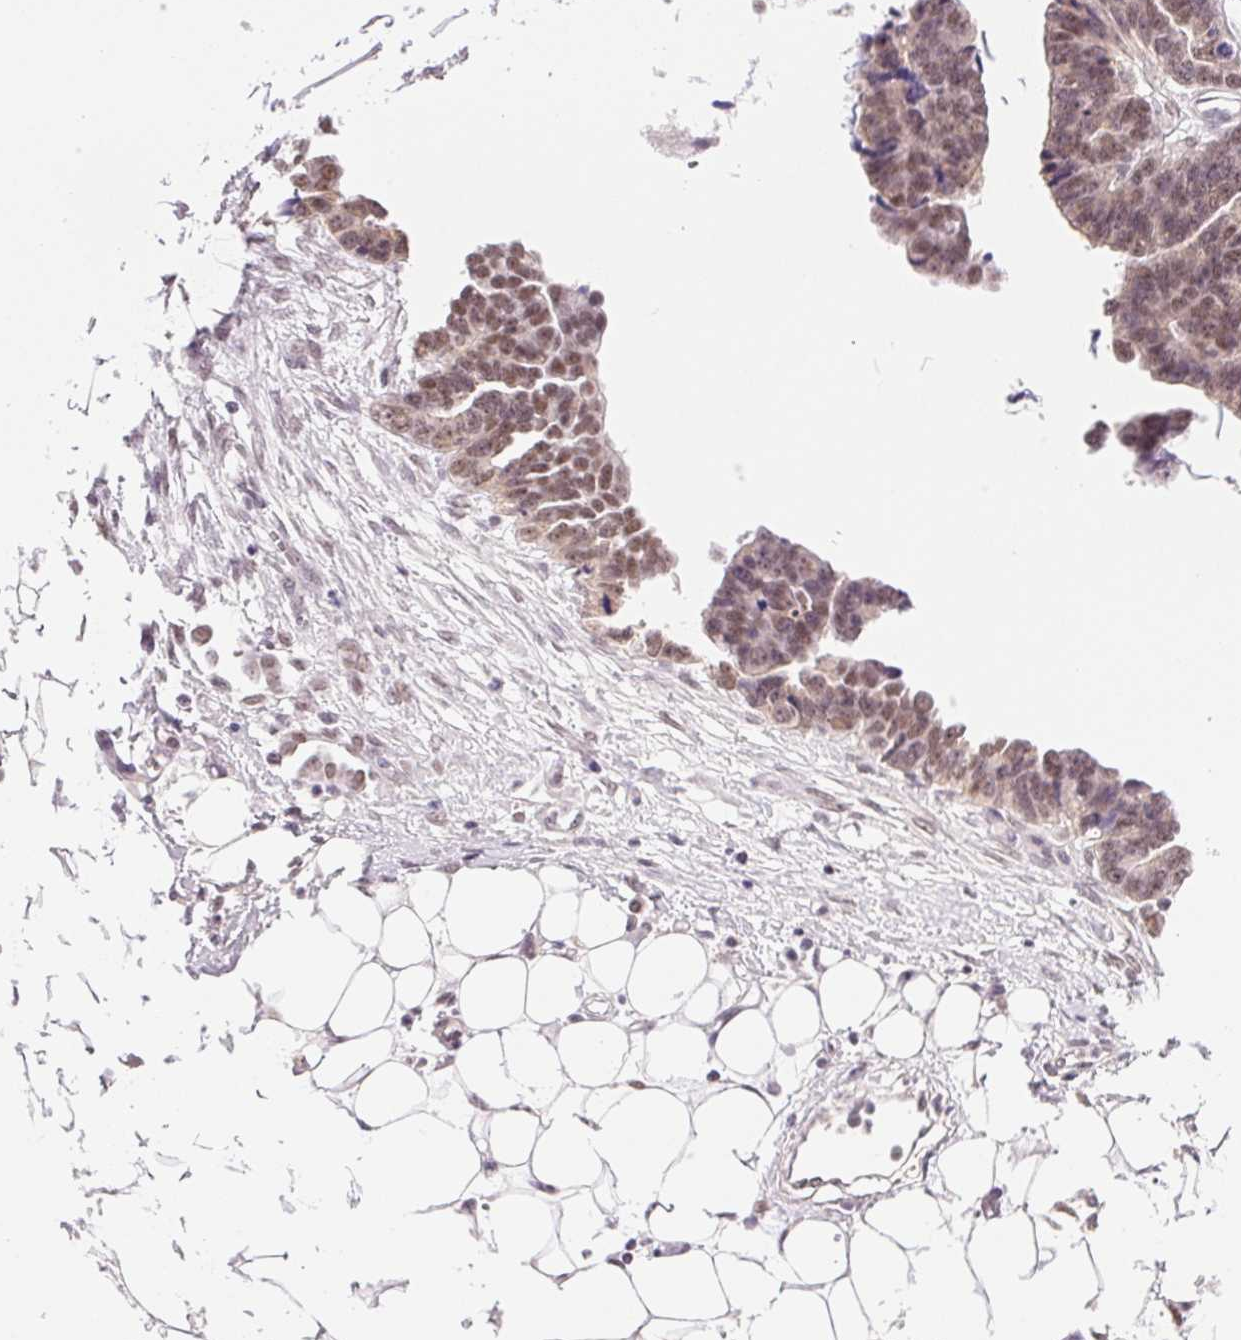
{"staining": {"intensity": "moderate", "quantity": ">75%", "location": "nuclear"}, "tissue": "ovarian cancer", "cell_type": "Tumor cells", "image_type": "cancer", "snomed": [{"axis": "morphology", "description": "Cystadenocarcinoma, serous, NOS"}, {"axis": "topography", "description": "Ovary"}], "caption": "The micrograph shows immunohistochemical staining of ovarian cancer. There is moderate nuclear expression is appreciated in about >75% of tumor cells.", "gene": "RPRD1B", "patient": {"sex": "female", "age": 76}}